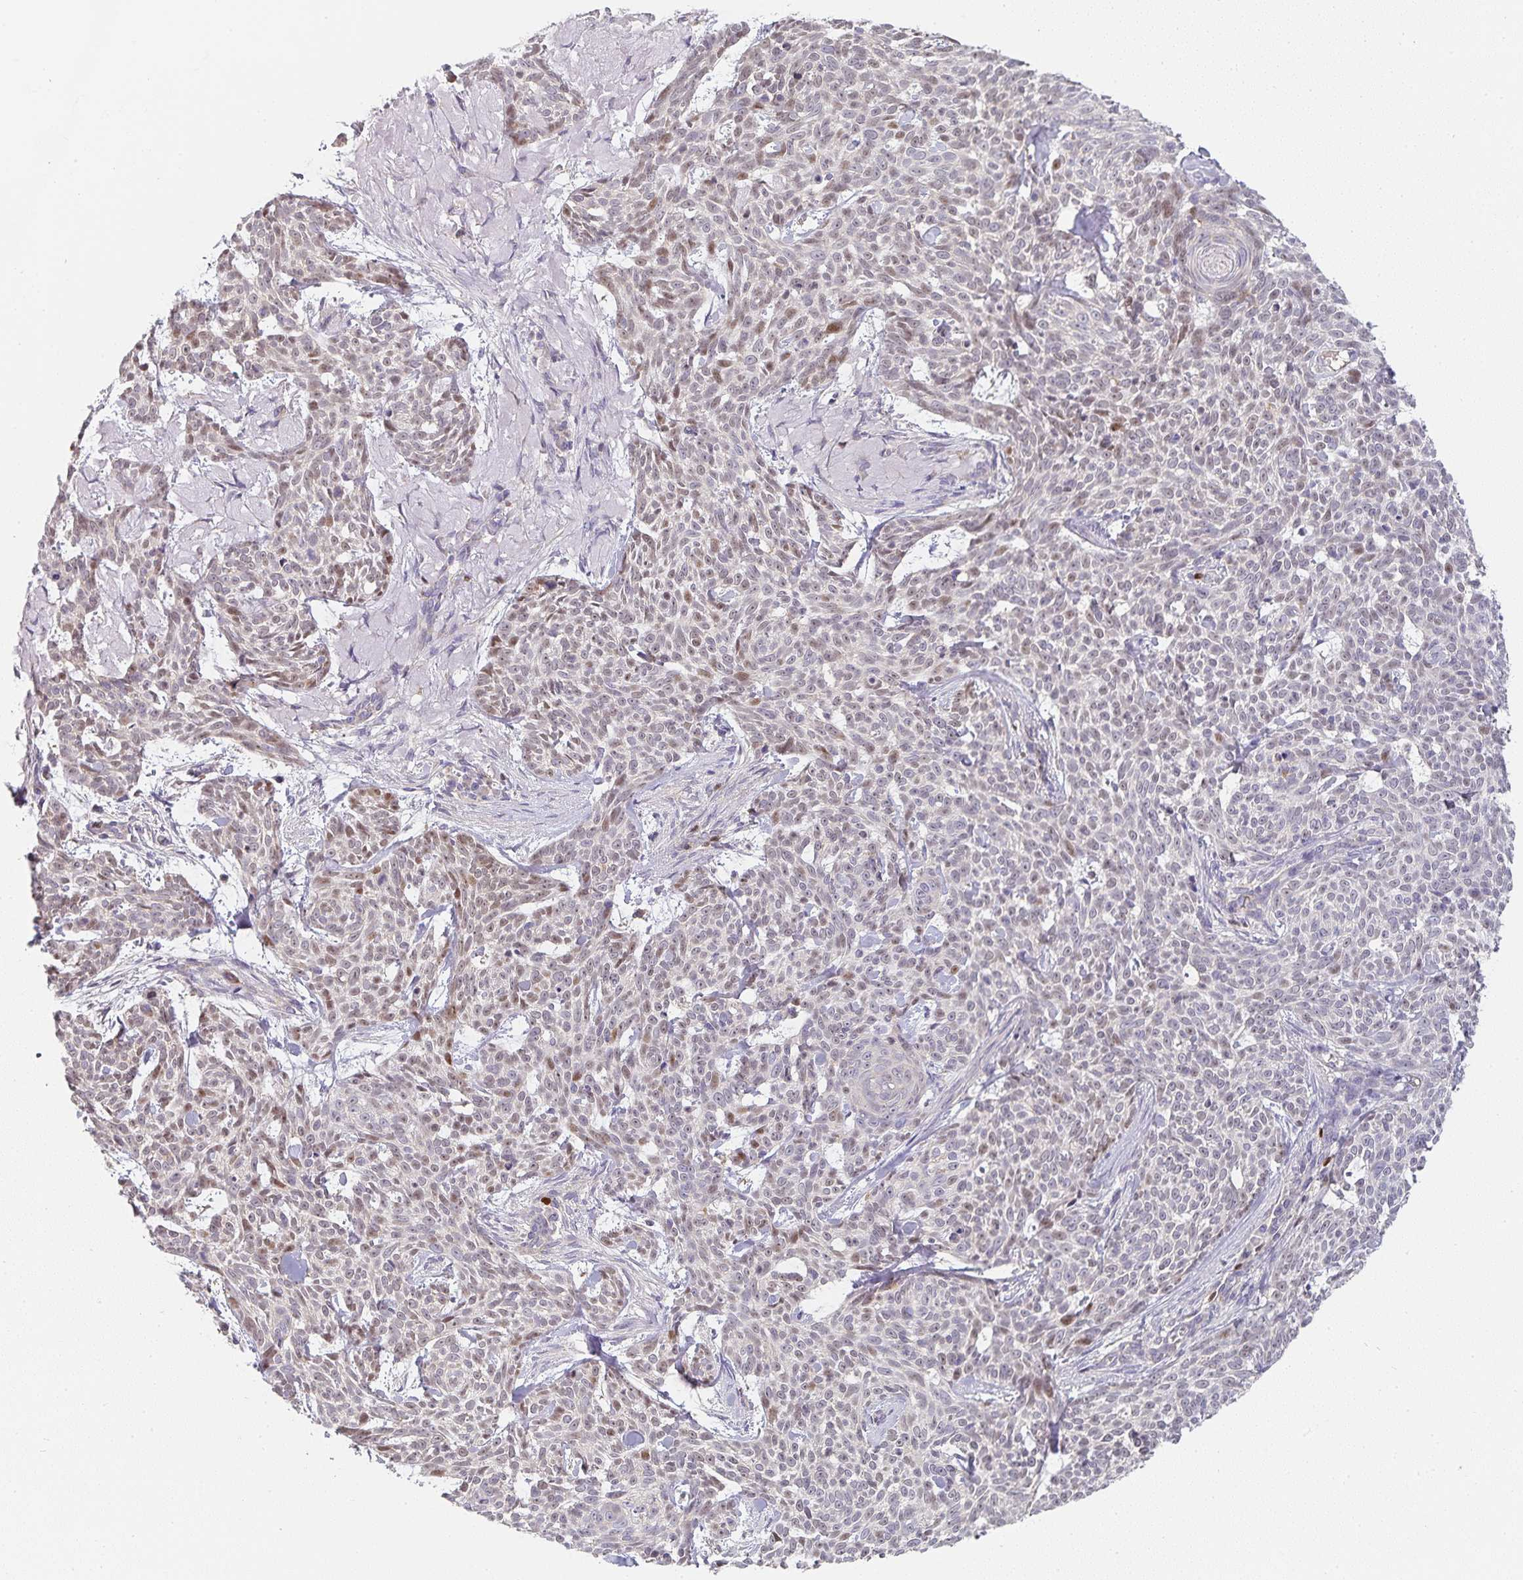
{"staining": {"intensity": "weak", "quantity": "<25%", "location": "nuclear"}, "tissue": "skin cancer", "cell_type": "Tumor cells", "image_type": "cancer", "snomed": [{"axis": "morphology", "description": "Basal cell carcinoma"}, {"axis": "topography", "description": "Skin"}], "caption": "Tumor cells are negative for protein expression in human skin cancer (basal cell carcinoma).", "gene": "GATA3", "patient": {"sex": "female", "age": 93}}